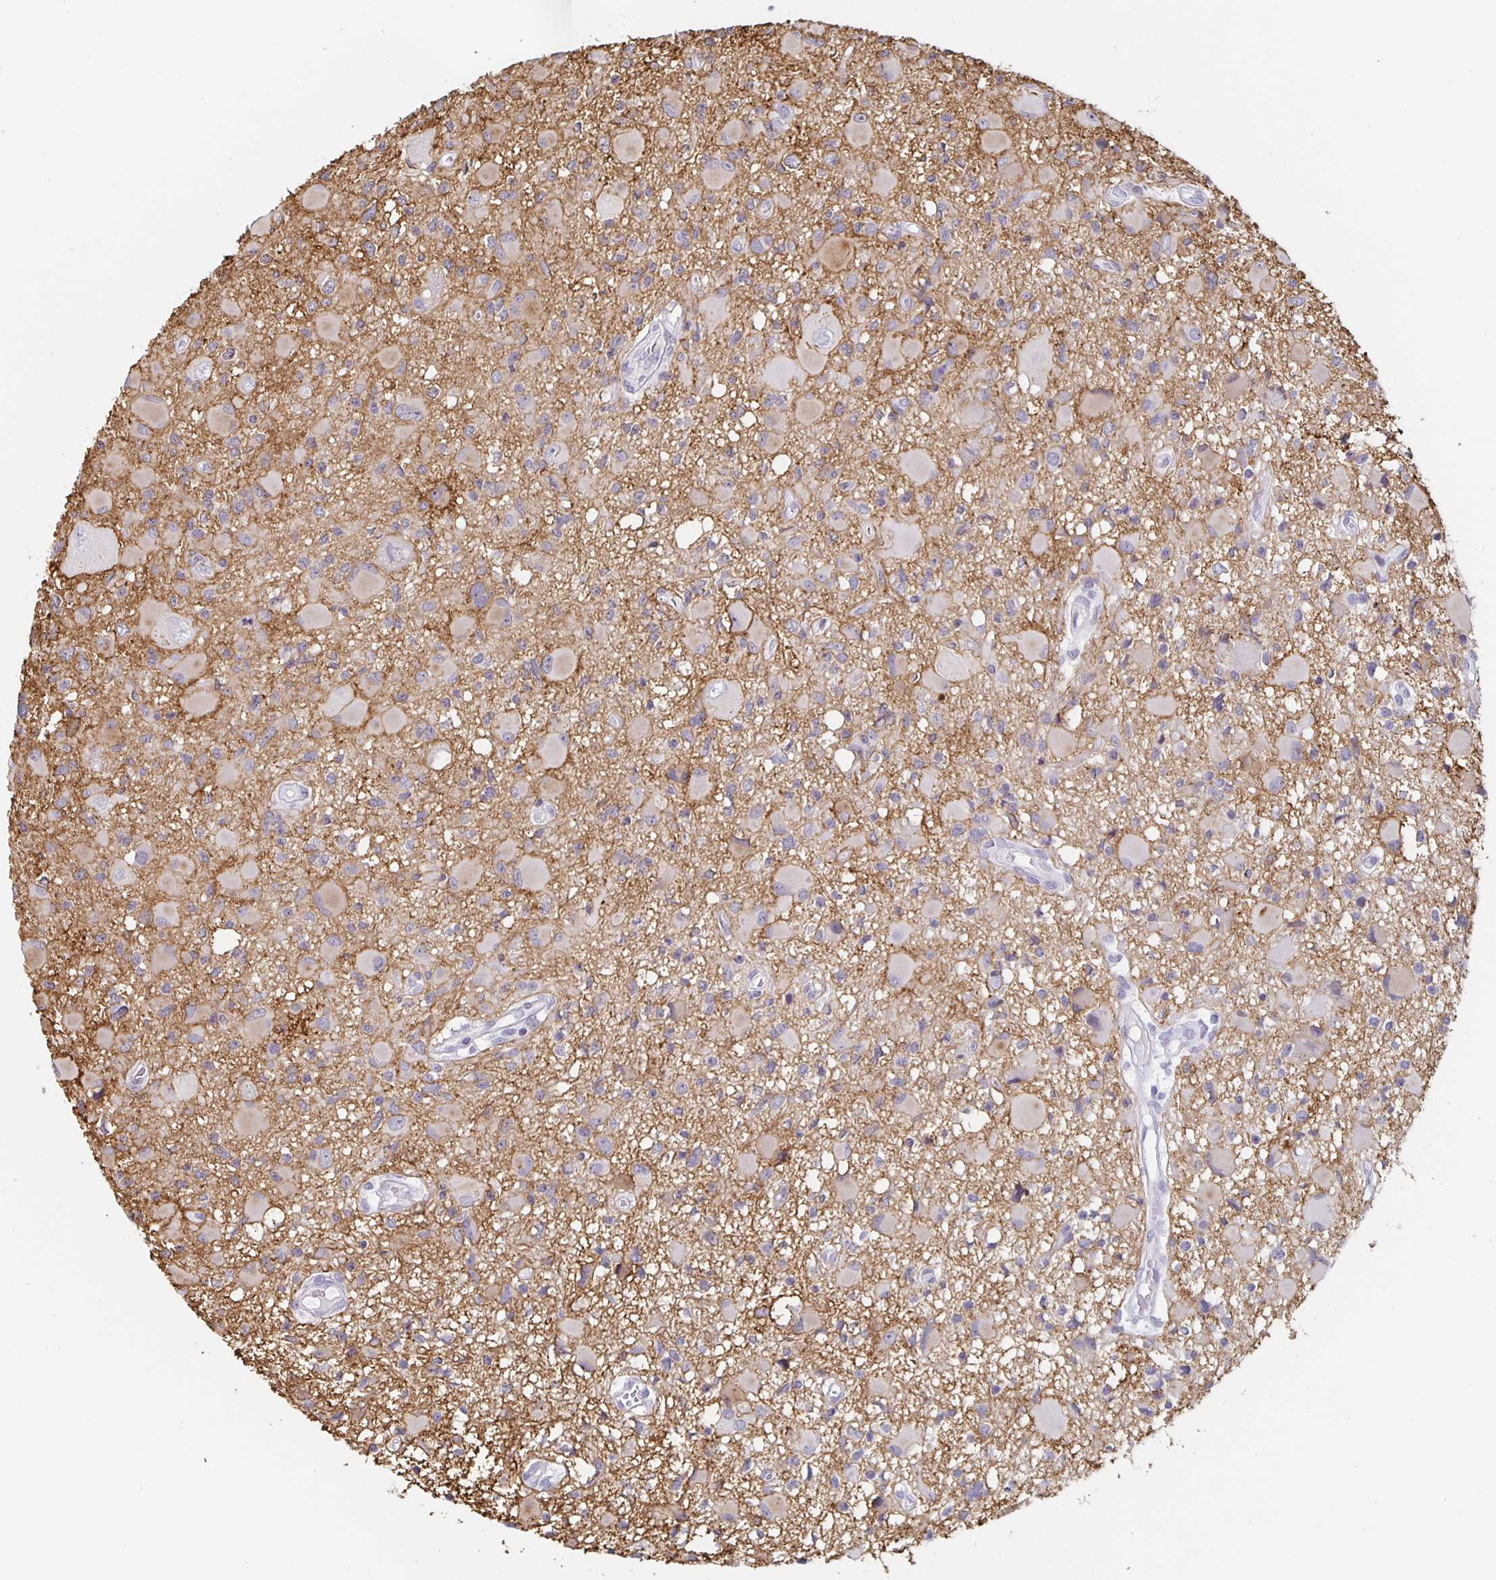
{"staining": {"intensity": "weak", "quantity": "<25%", "location": "cytoplasmic/membranous"}, "tissue": "glioma", "cell_type": "Tumor cells", "image_type": "cancer", "snomed": [{"axis": "morphology", "description": "Glioma, malignant, High grade"}, {"axis": "topography", "description": "Brain"}], "caption": "Tumor cells show no significant protein staining in glioma.", "gene": "KCNQ2", "patient": {"sex": "male", "age": 54}}